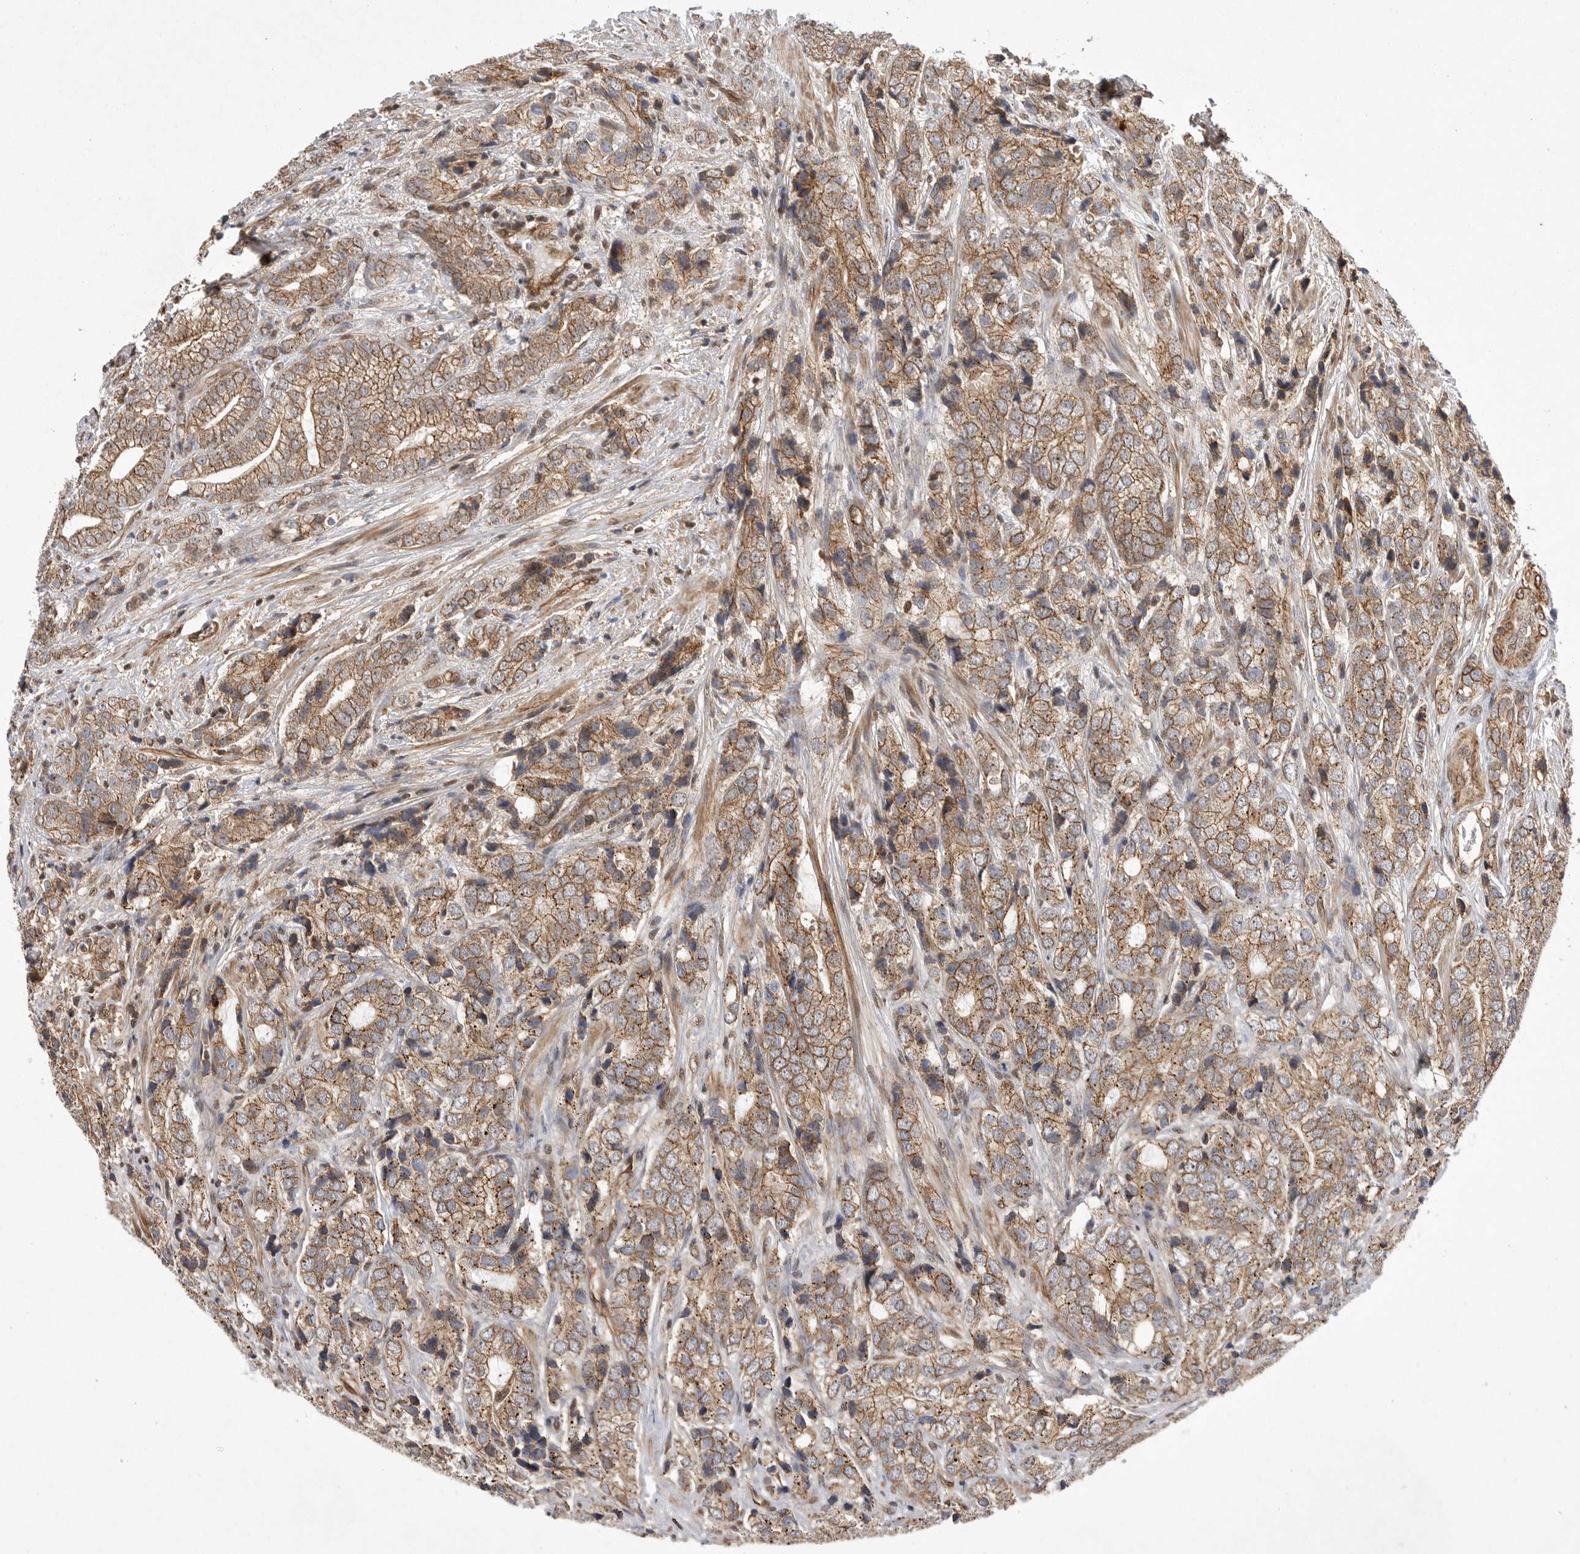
{"staining": {"intensity": "moderate", "quantity": ">75%", "location": "cytoplasmic/membranous"}, "tissue": "prostate cancer", "cell_type": "Tumor cells", "image_type": "cancer", "snomed": [{"axis": "morphology", "description": "Adenocarcinoma, High grade"}, {"axis": "topography", "description": "Prostate"}], "caption": "Human prostate cancer stained with a protein marker reveals moderate staining in tumor cells.", "gene": "NECTIN1", "patient": {"sex": "male", "age": 57}}